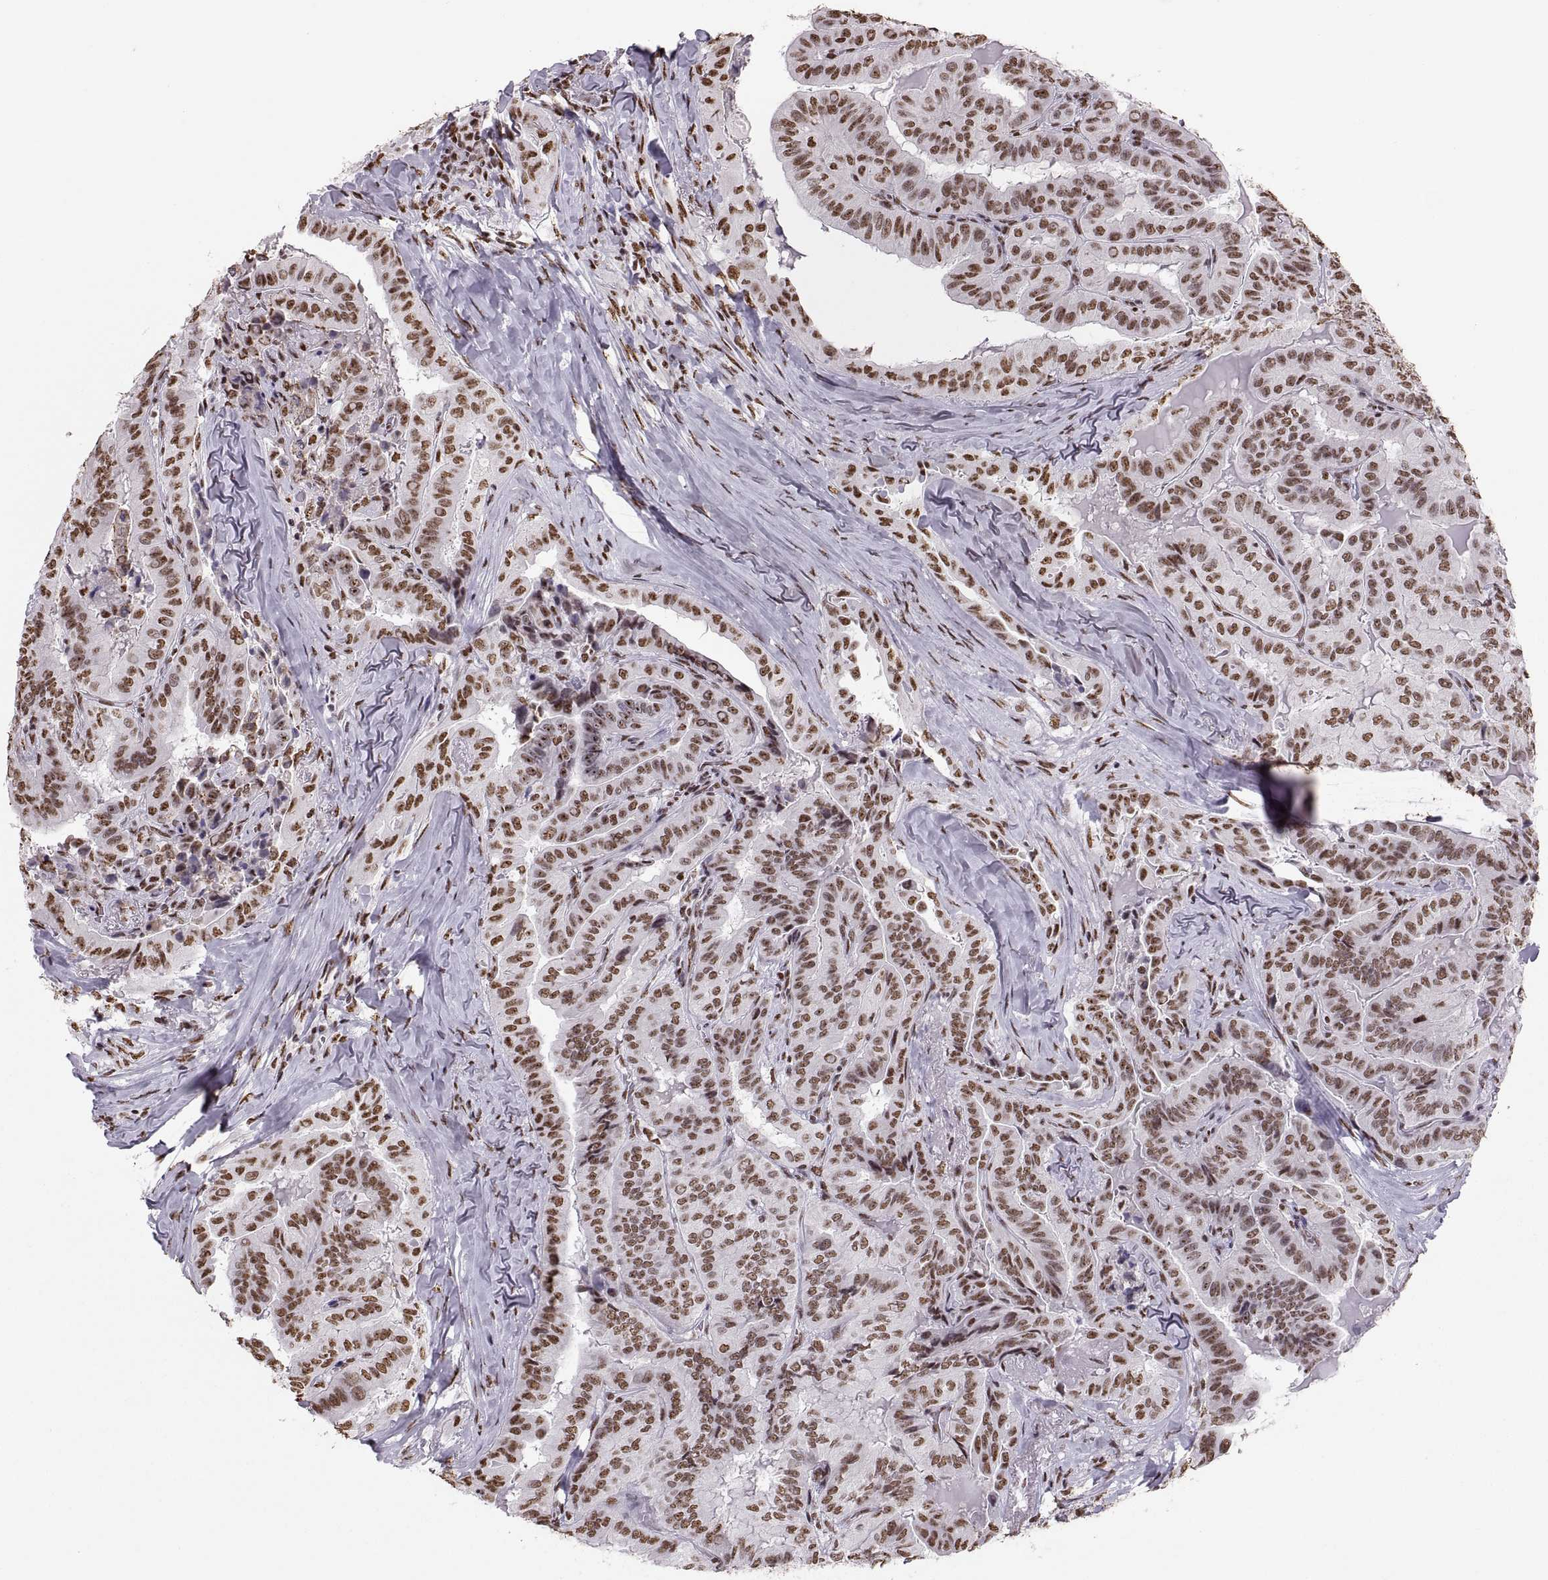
{"staining": {"intensity": "moderate", "quantity": ">75%", "location": "nuclear"}, "tissue": "thyroid cancer", "cell_type": "Tumor cells", "image_type": "cancer", "snomed": [{"axis": "morphology", "description": "Papillary adenocarcinoma, NOS"}, {"axis": "topography", "description": "Thyroid gland"}], "caption": "Human papillary adenocarcinoma (thyroid) stained with a brown dye reveals moderate nuclear positive staining in about >75% of tumor cells.", "gene": "SNAI1", "patient": {"sex": "female", "age": 68}}